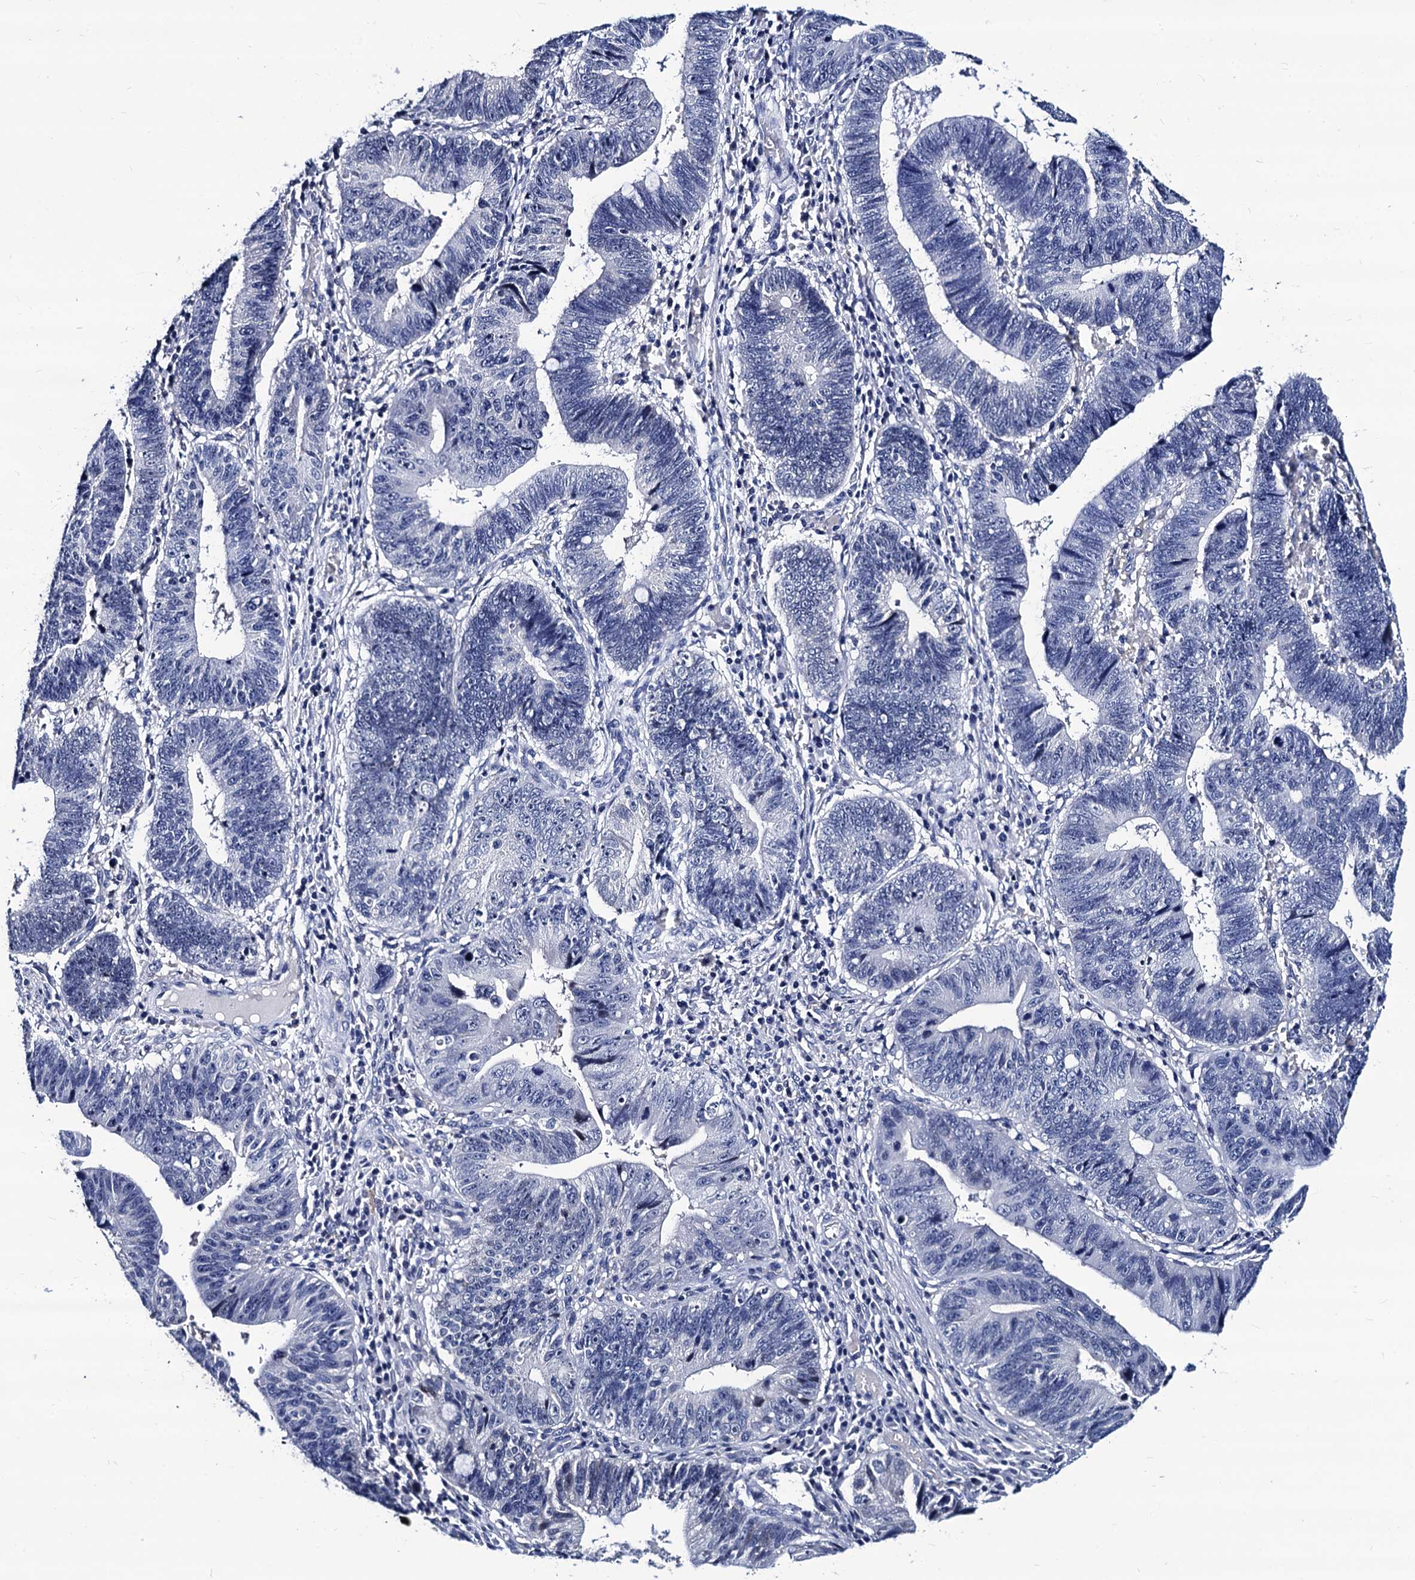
{"staining": {"intensity": "negative", "quantity": "none", "location": "none"}, "tissue": "stomach cancer", "cell_type": "Tumor cells", "image_type": "cancer", "snomed": [{"axis": "morphology", "description": "Adenocarcinoma, NOS"}, {"axis": "topography", "description": "Stomach"}], "caption": "High magnification brightfield microscopy of adenocarcinoma (stomach) stained with DAB (3,3'-diaminobenzidine) (brown) and counterstained with hematoxylin (blue): tumor cells show no significant positivity.", "gene": "LRRC30", "patient": {"sex": "male", "age": 59}}